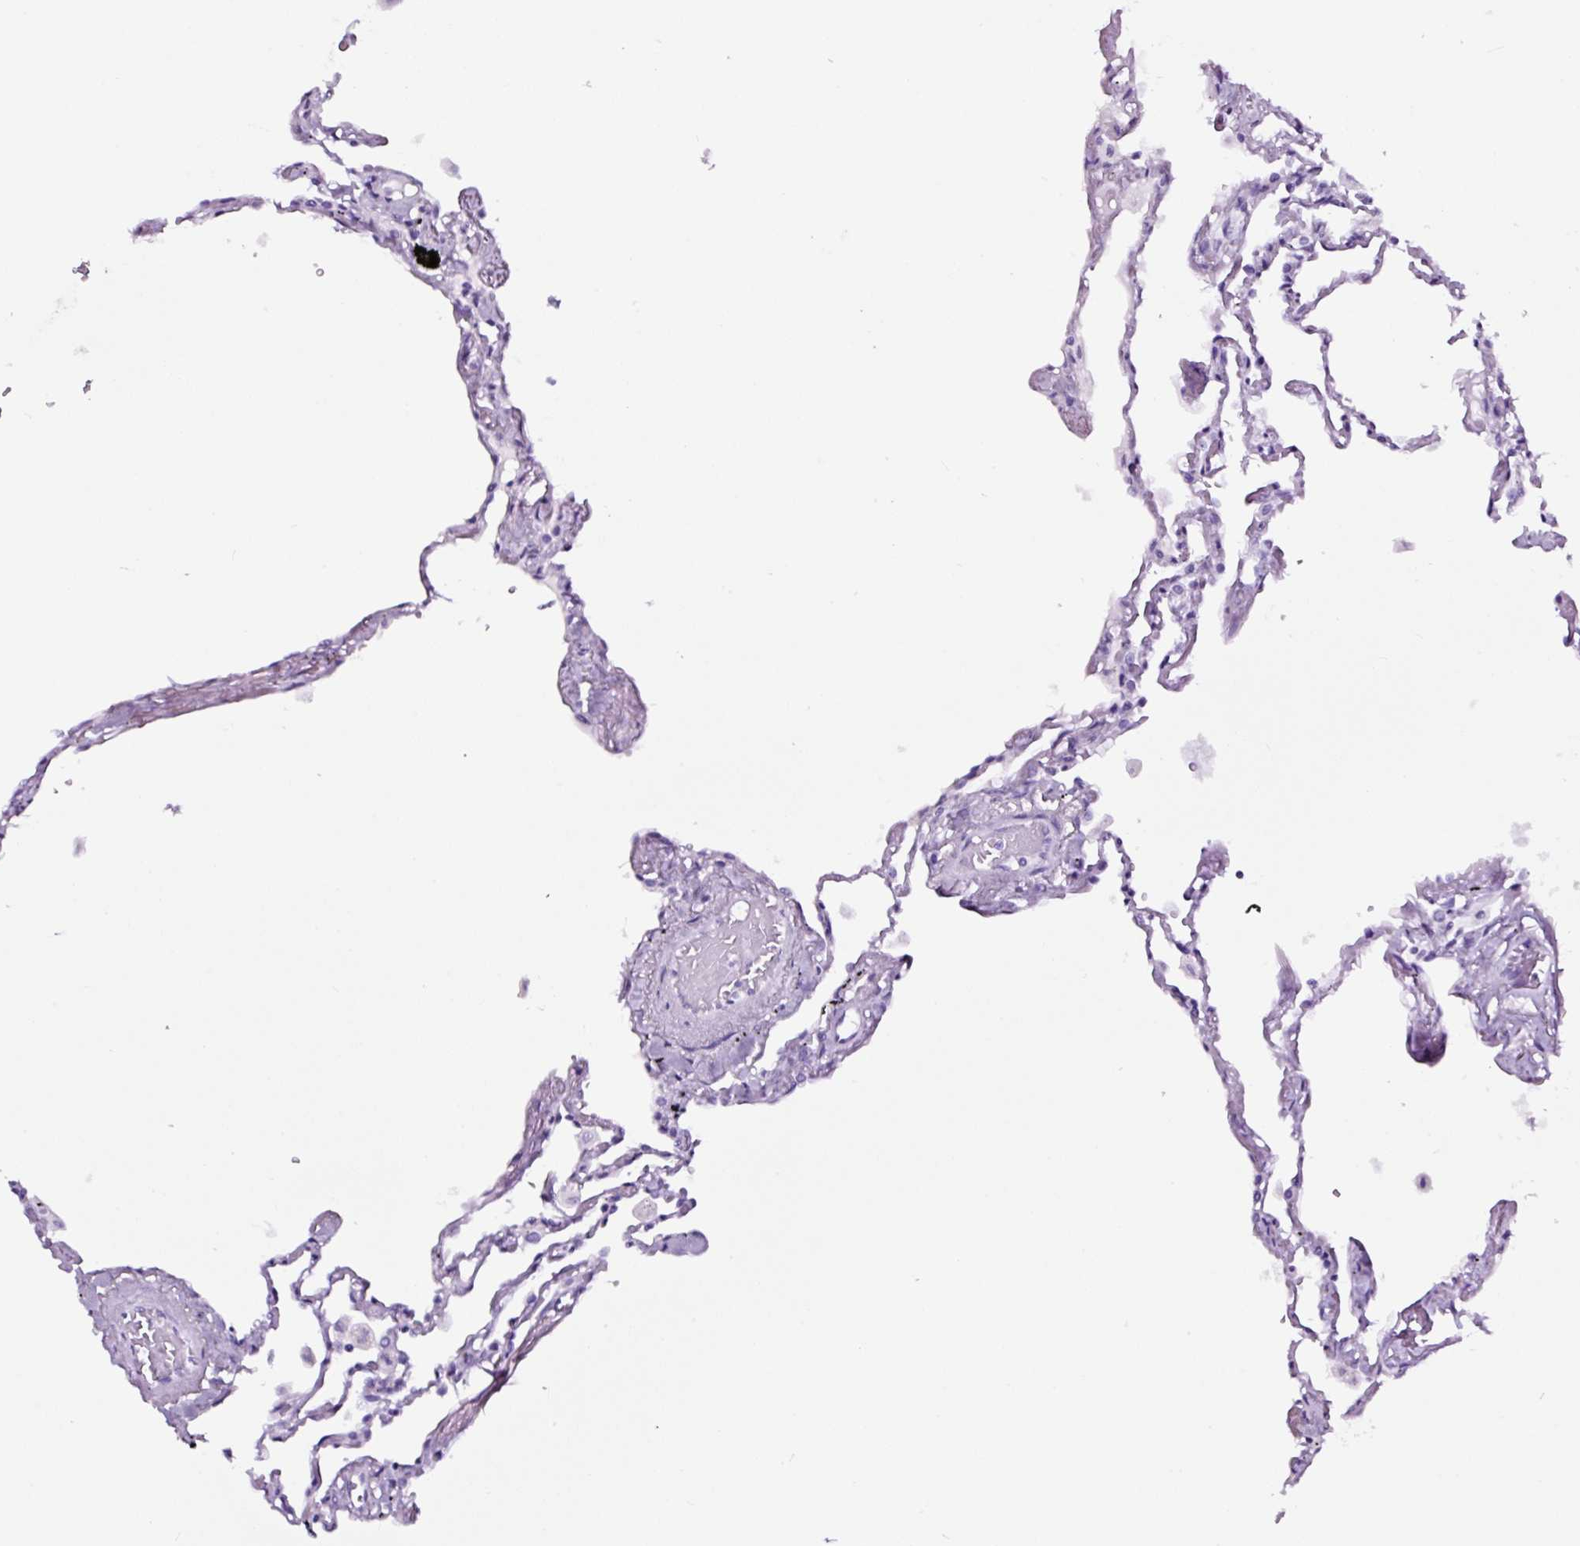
{"staining": {"intensity": "negative", "quantity": "none", "location": "none"}, "tissue": "lung", "cell_type": "Alveolar cells", "image_type": "normal", "snomed": [{"axis": "morphology", "description": "Normal tissue, NOS"}, {"axis": "topography", "description": "Lung"}], "caption": "An IHC photomicrograph of benign lung is shown. There is no staining in alveolar cells of lung. (IHC, brightfield microscopy, high magnification).", "gene": "FBXL7", "patient": {"sex": "female", "age": 67}}